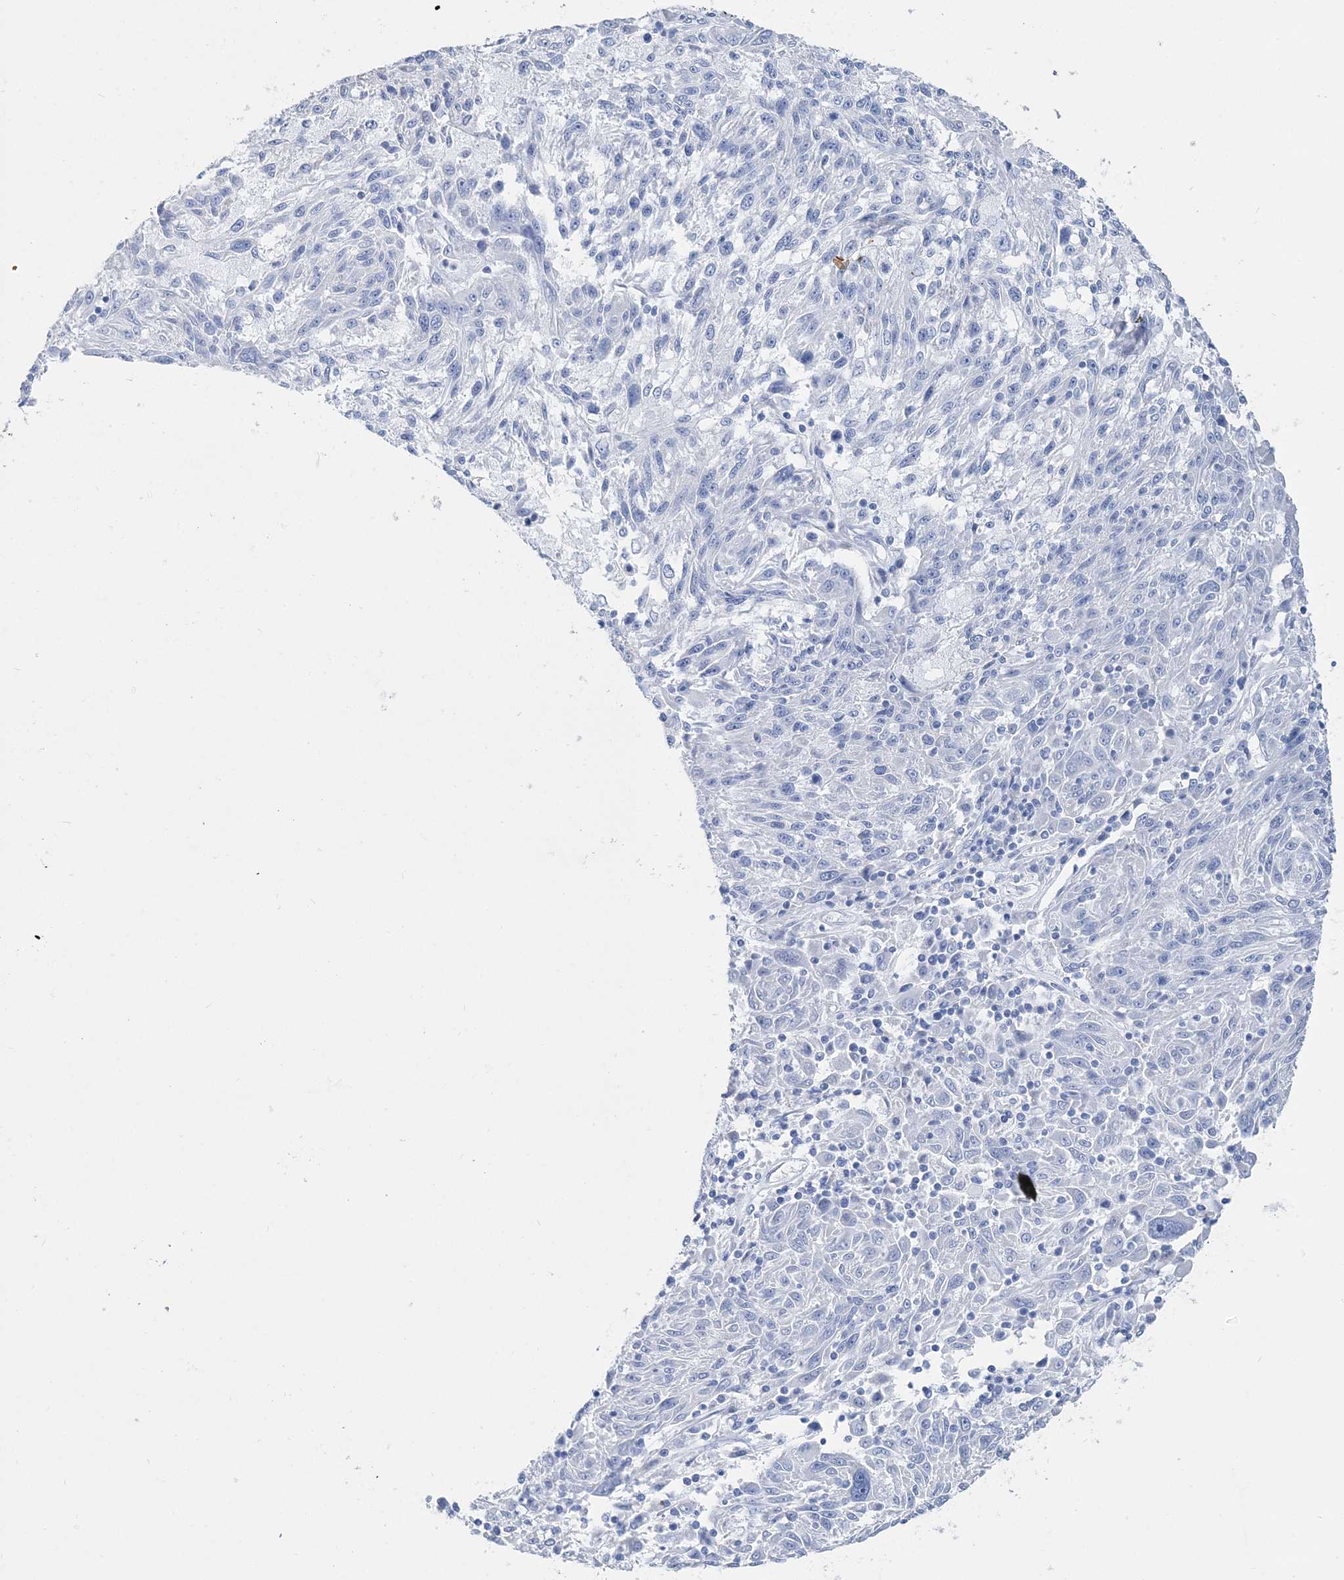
{"staining": {"intensity": "negative", "quantity": "none", "location": "none"}, "tissue": "melanoma", "cell_type": "Tumor cells", "image_type": "cancer", "snomed": [{"axis": "morphology", "description": "Malignant melanoma, NOS"}, {"axis": "topography", "description": "Skin"}], "caption": "There is no significant staining in tumor cells of malignant melanoma. The staining is performed using DAB (3,3'-diaminobenzidine) brown chromogen with nuclei counter-stained in using hematoxylin.", "gene": "TSPYL6", "patient": {"sex": "male", "age": 53}}